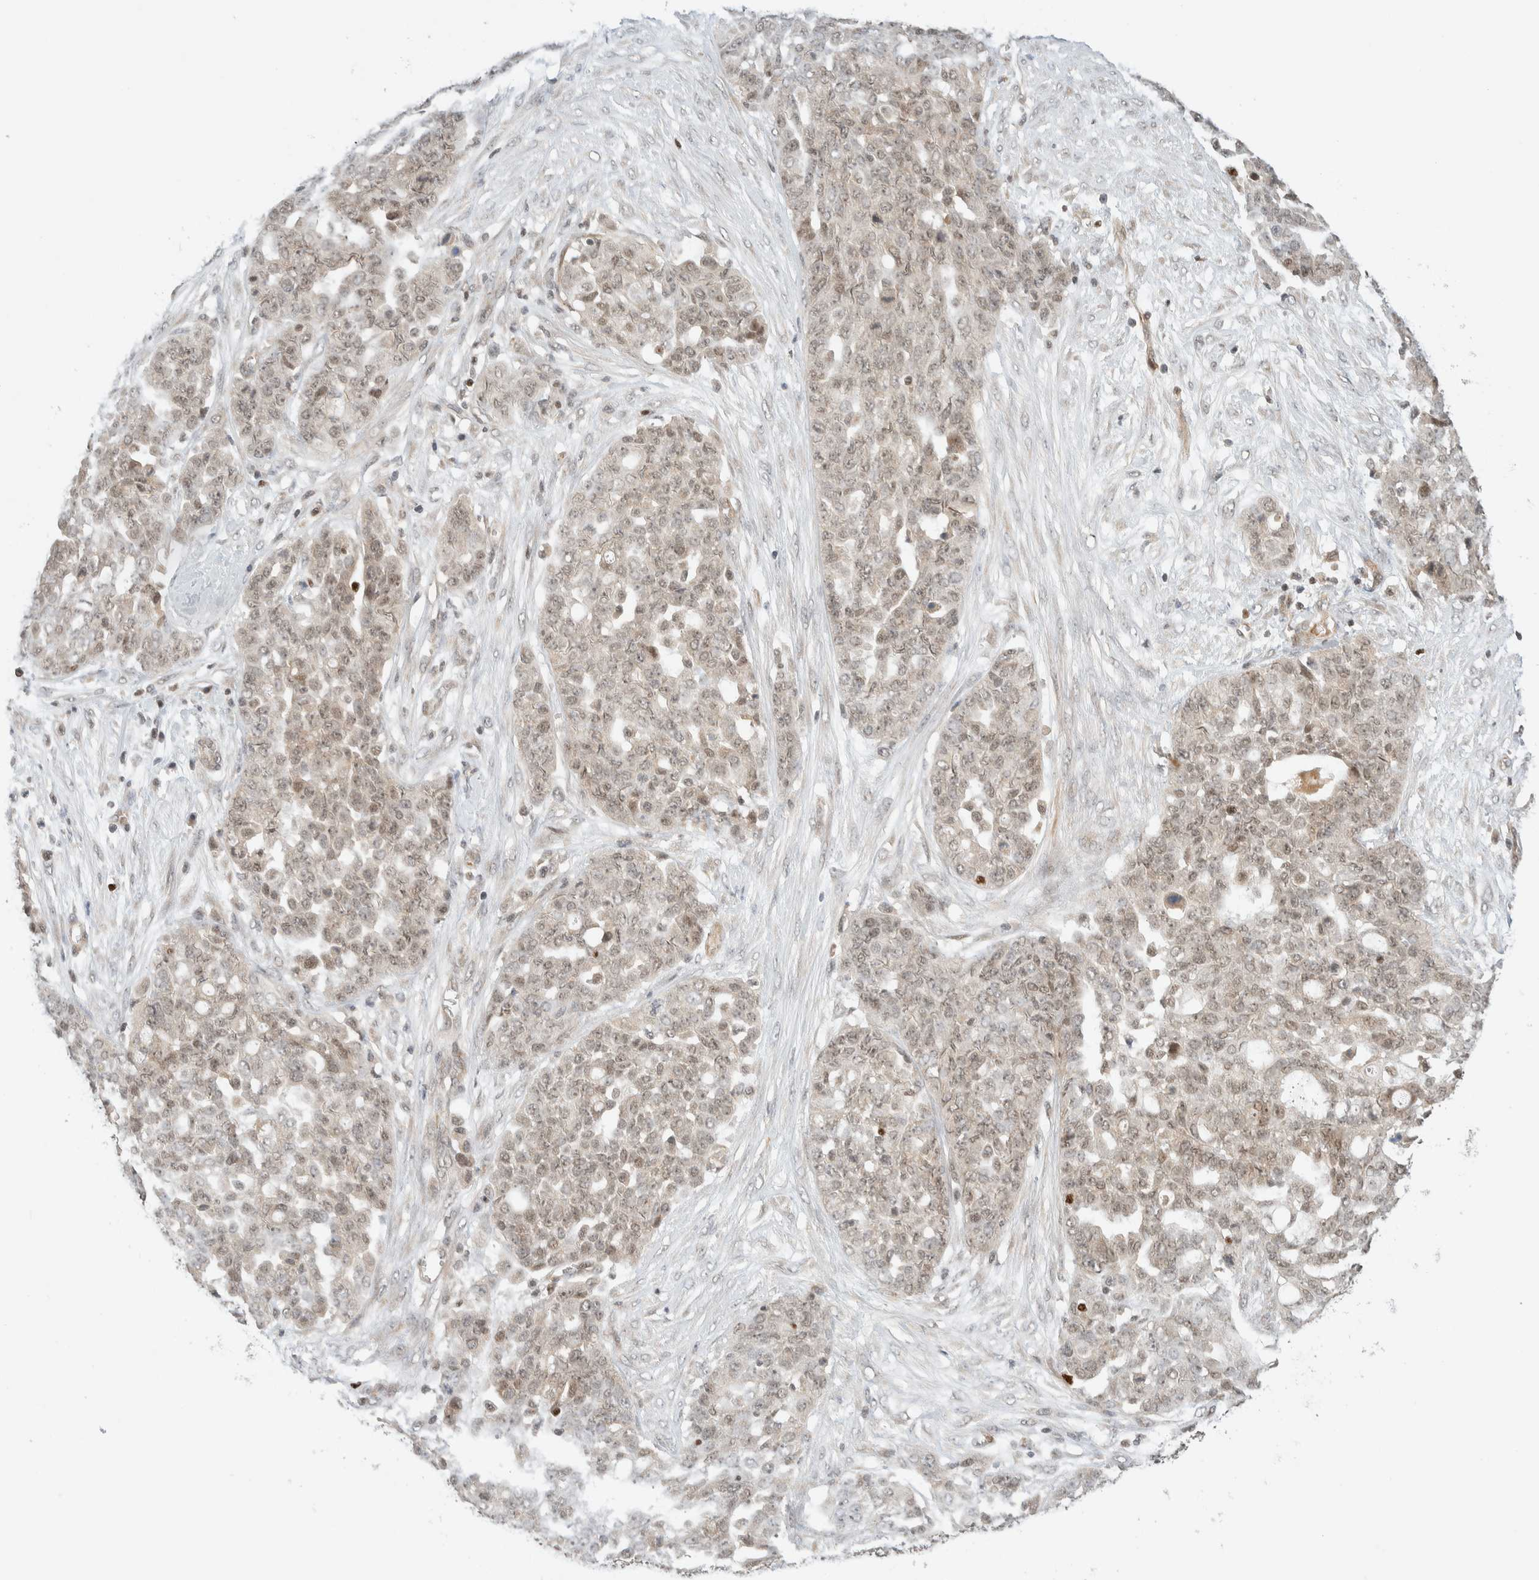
{"staining": {"intensity": "weak", "quantity": "25%-75%", "location": "nuclear"}, "tissue": "ovarian cancer", "cell_type": "Tumor cells", "image_type": "cancer", "snomed": [{"axis": "morphology", "description": "Cystadenocarcinoma, serous, NOS"}, {"axis": "topography", "description": "Soft tissue"}, {"axis": "topography", "description": "Ovary"}], "caption": "Ovarian serous cystadenocarcinoma tissue reveals weak nuclear expression in about 25%-75% of tumor cells, visualized by immunohistochemistry.", "gene": "C8orf76", "patient": {"sex": "female", "age": 57}}